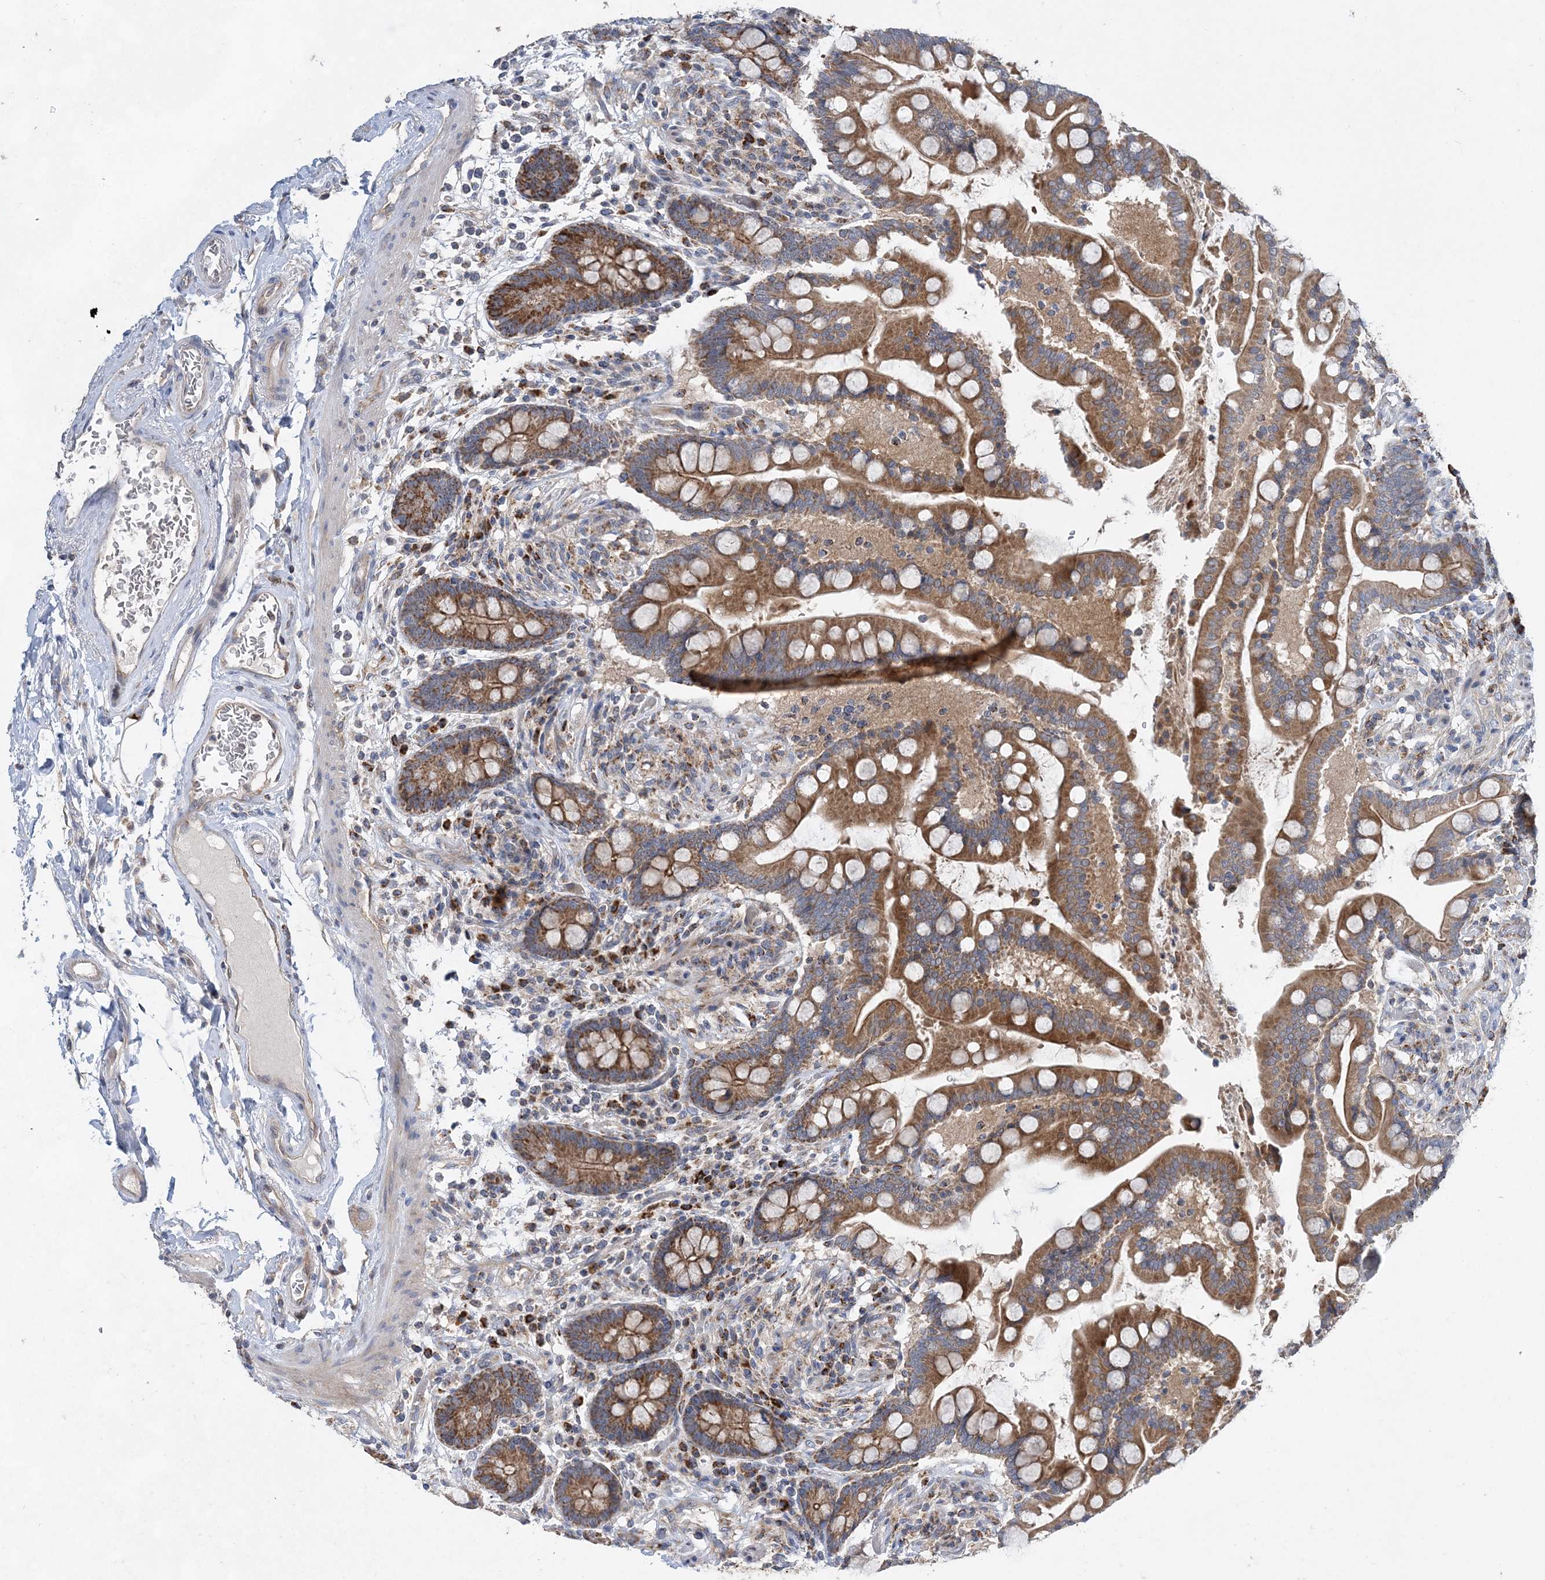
{"staining": {"intensity": "weak", "quantity": ">75%", "location": "cytoplasmic/membranous"}, "tissue": "colon", "cell_type": "Endothelial cells", "image_type": "normal", "snomed": [{"axis": "morphology", "description": "Normal tissue, NOS"}, {"axis": "topography", "description": "Colon"}], "caption": "Immunohistochemical staining of unremarkable colon demonstrates low levels of weak cytoplasmic/membranous expression in approximately >75% of endothelial cells. Immunohistochemistry (ihc) stains the protein of interest in brown and the nuclei are stained blue.", "gene": "TRAPPC13", "patient": {"sex": "male", "age": 73}}